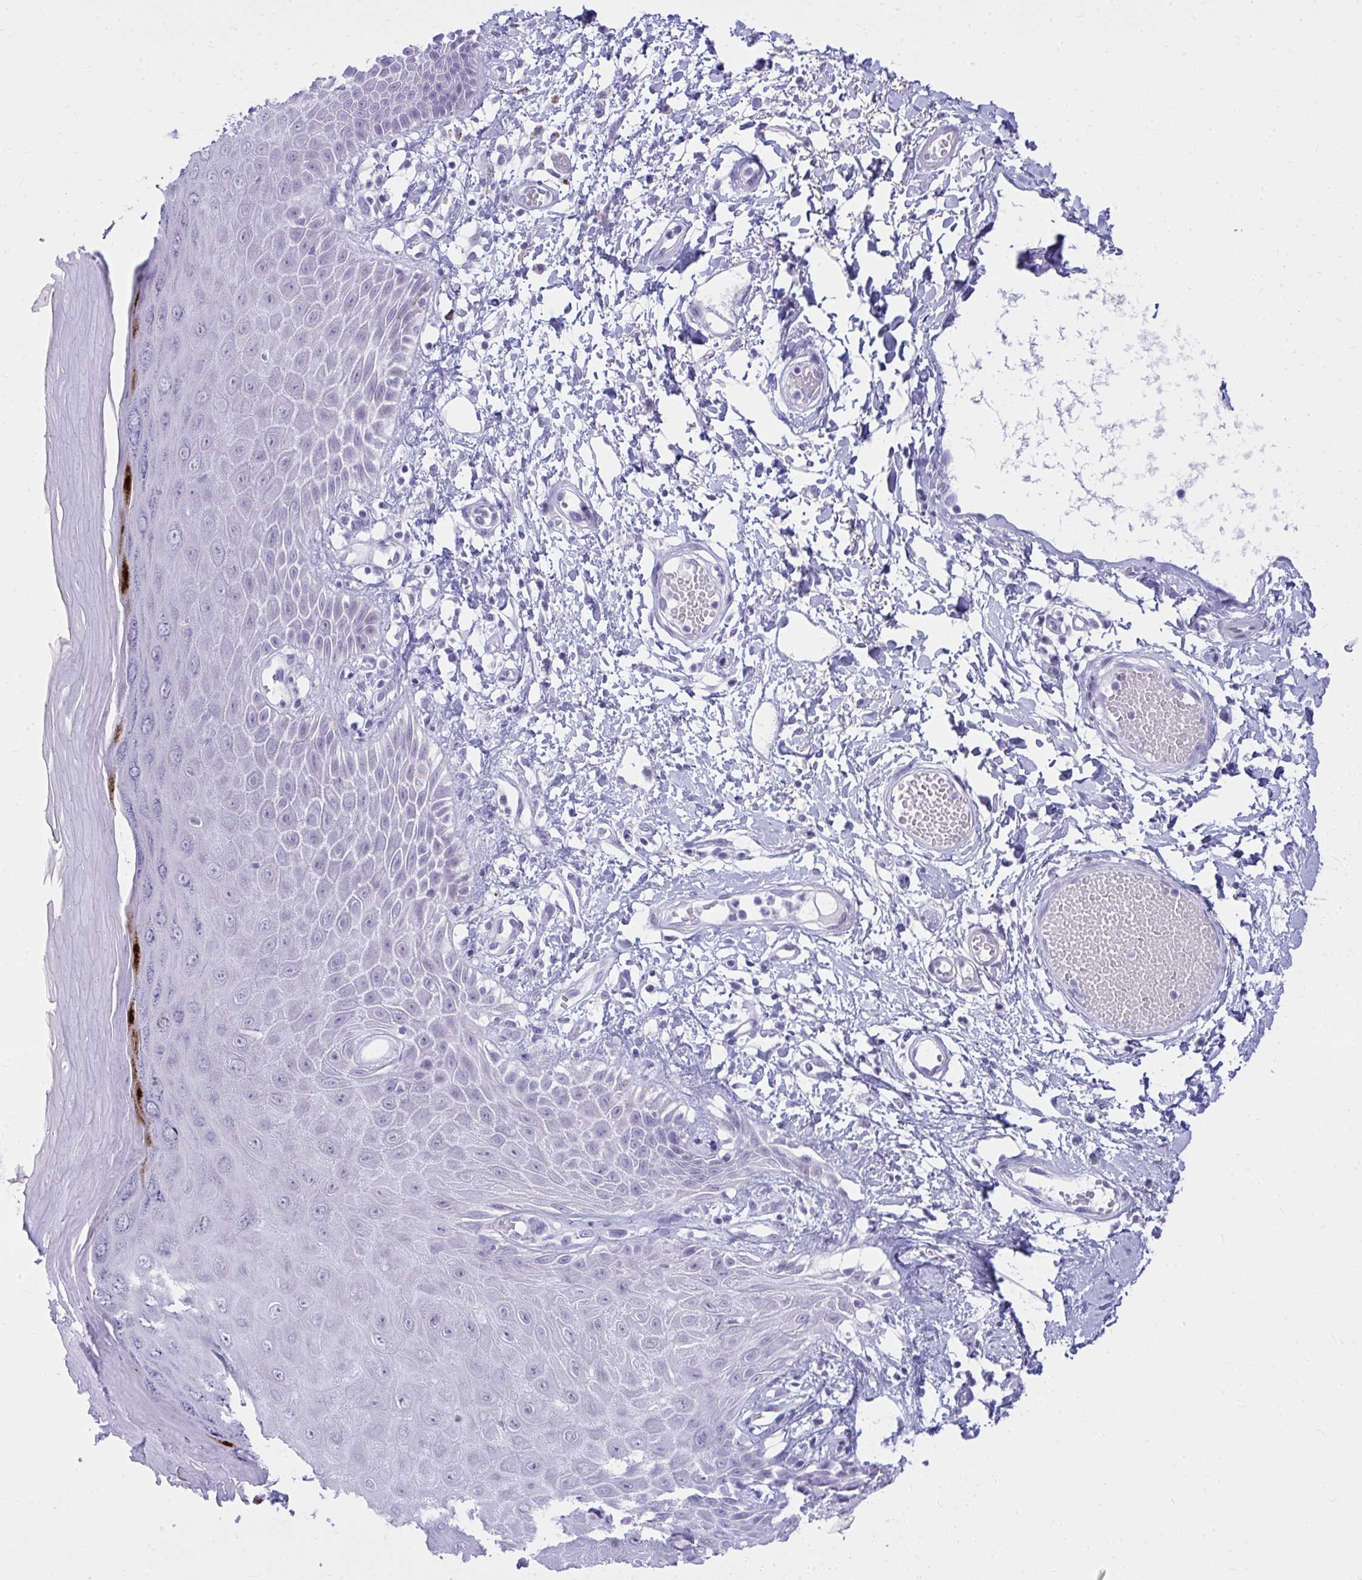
{"staining": {"intensity": "strong", "quantity": "<25%", "location": "cytoplasmic/membranous"}, "tissue": "skin", "cell_type": "Epidermal cells", "image_type": "normal", "snomed": [{"axis": "morphology", "description": "Normal tissue, NOS"}, {"axis": "topography", "description": "Anal"}, {"axis": "topography", "description": "Peripheral nerve tissue"}], "caption": "High-magnification brightfield microscopy of benign skin stained with DAB (brown) and counterstained with hematoxylin (blue). epidermal cells exhibit strong cytoplasmic/membranous positivity is identified in approximately<25% of cells.", "gene": "OR5F1", "patient": {"sex": "male", "age": 78}}